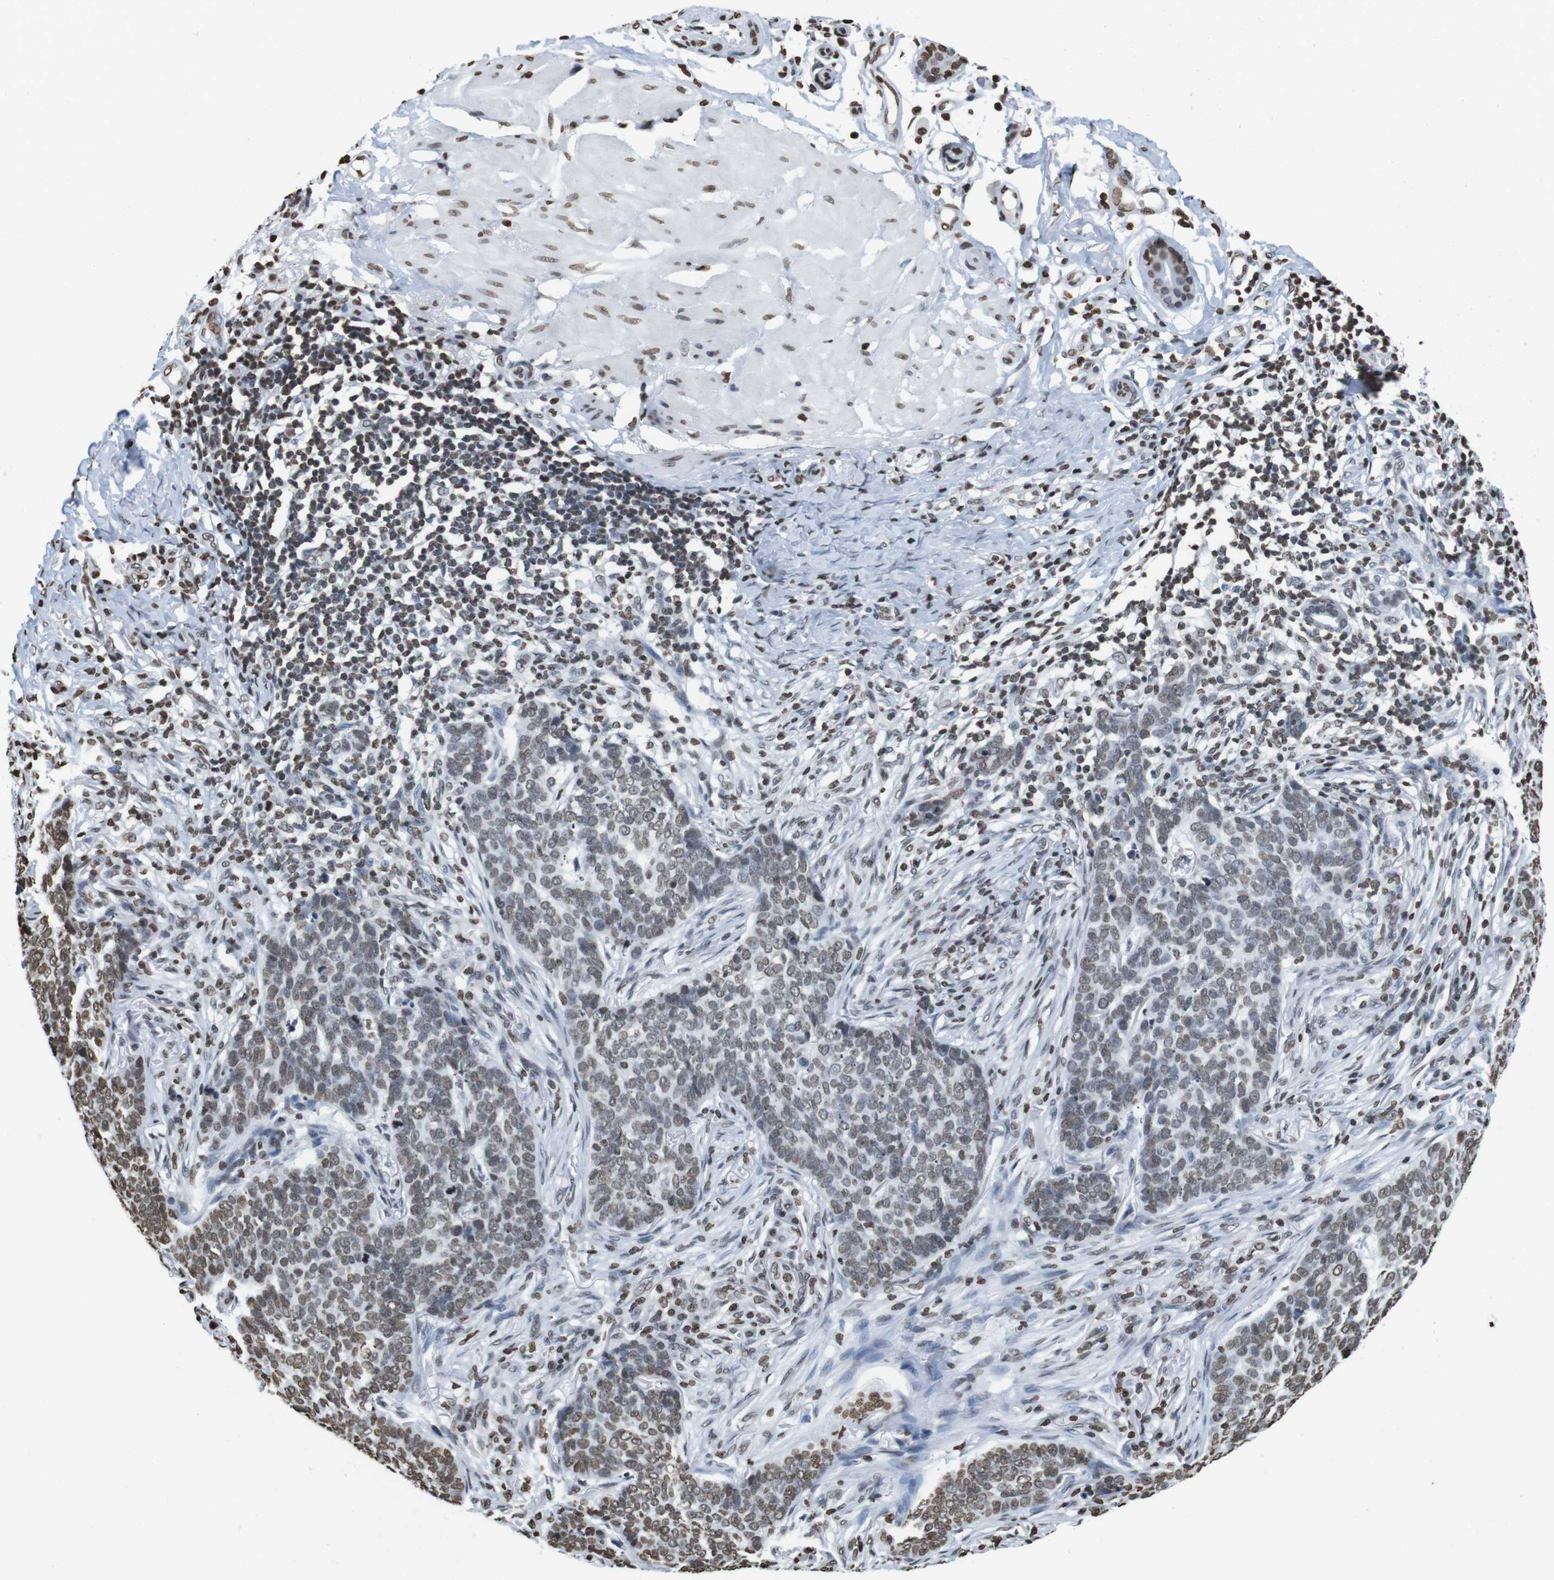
{"staining": {"intensity": "weak", "quantity": ">75%", "location": "nuclear"}, "tissue": "skin cancer", "cell_type": "Tumor cells", "image_type": "cancer", "snomed": [{"axis": "morphology", "description": "Basal cell carcinoma"}, {"axis": "topography", "description": "Skin"}], "caption": "A brown stain highlights weak nuclear positivity of a protein in basal cell carcinoma (skin) tumor cells.", "gene": "BSX", "patient": {"sex": "male", "age": 85}}